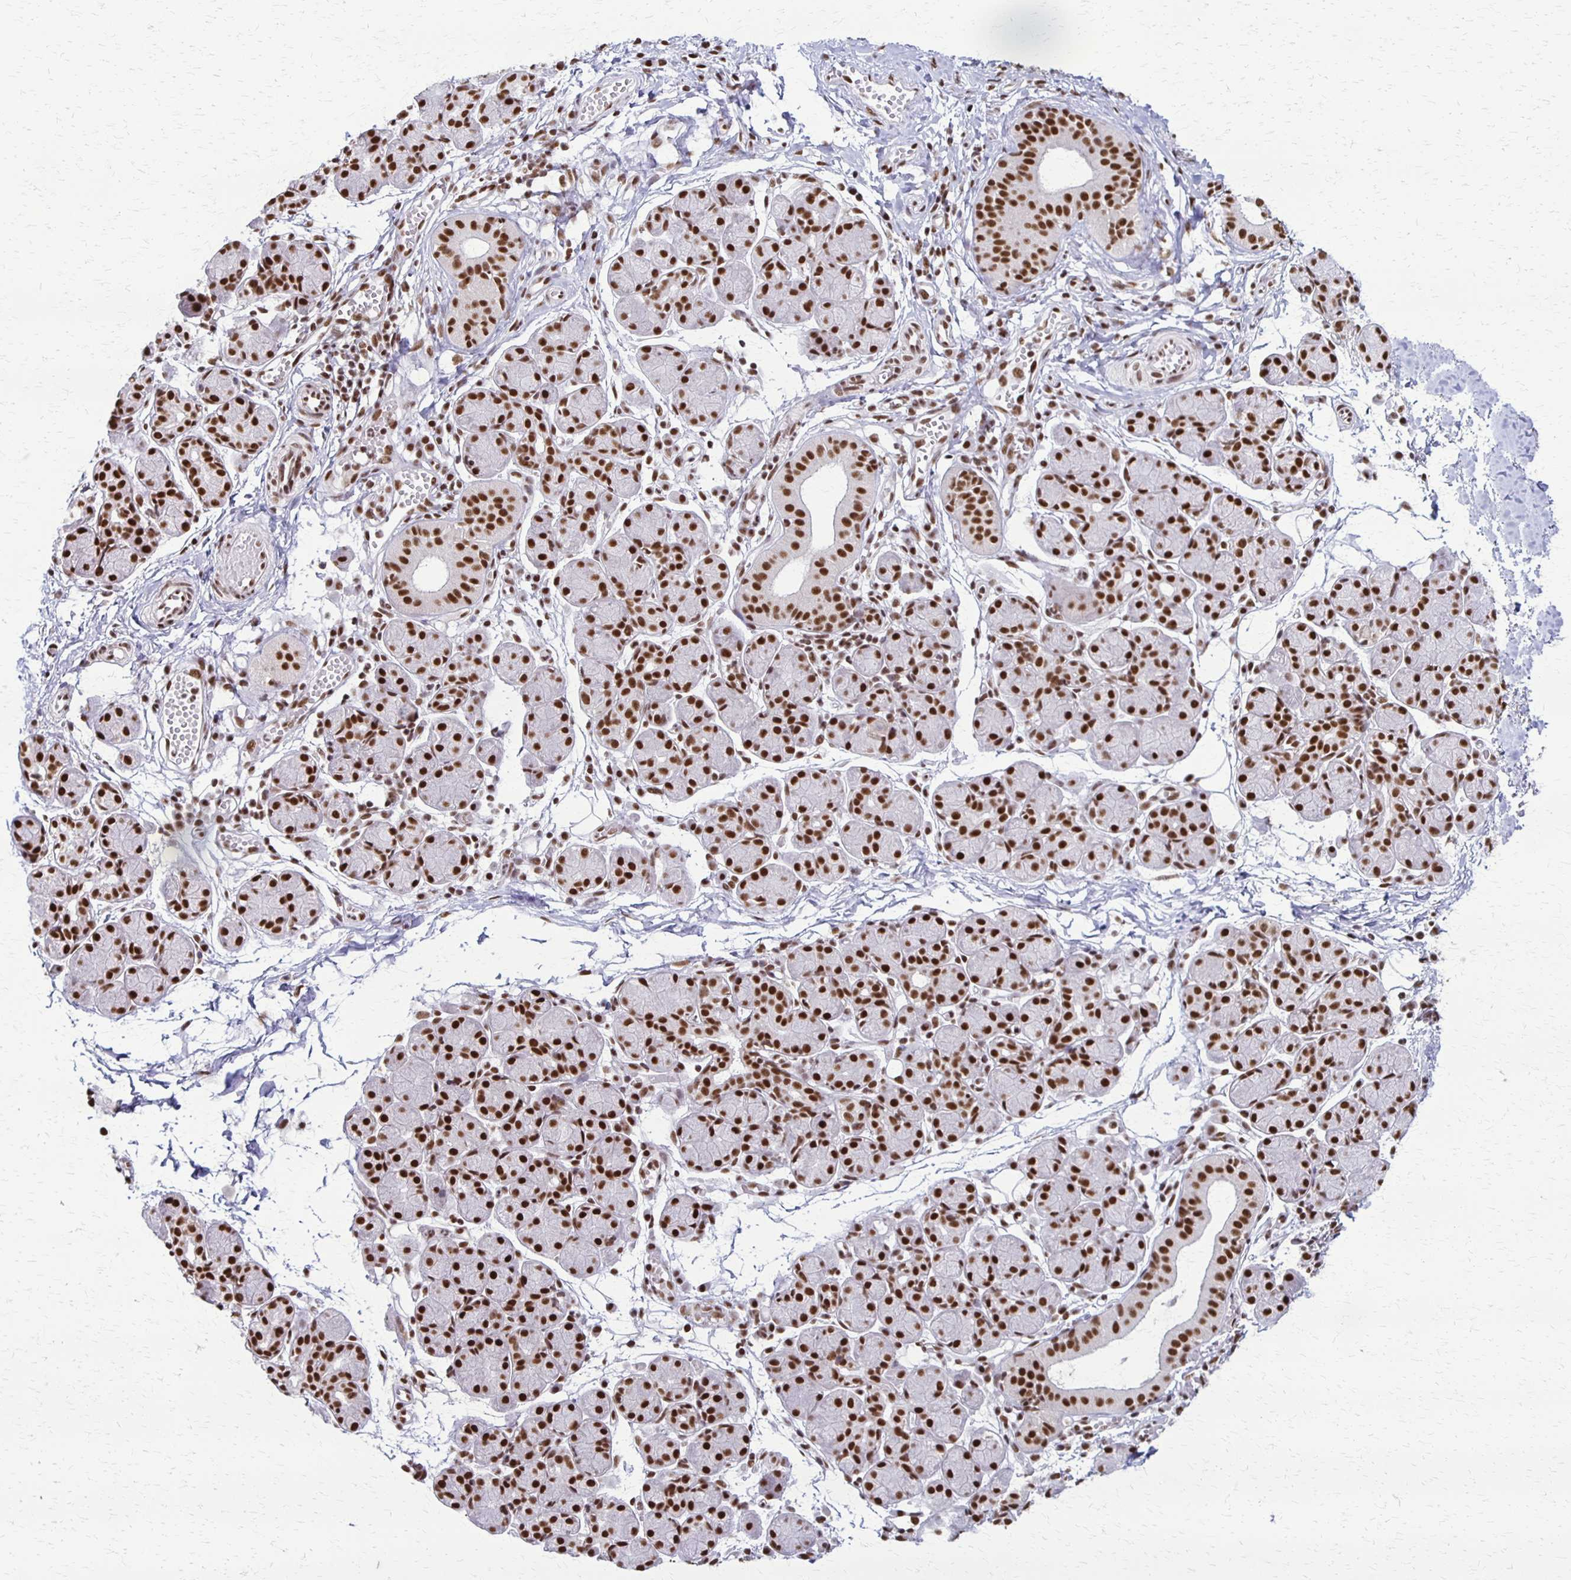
{"staining": {"intensity": "strong", "quantity": ">75%", "location": "nuclear"}, "tissue": "salivary gland", "cell_type": "Glandular cells", "image_type": "normal", "snomed": [{"axis": "morphology", "description": "Normal tissue, NOS"}, {"axis": "morphology", "description": "Inflammation, NOS"}, {"axis": "topography", "description": "Lymph node"}, {"axis": "topography", "description": "Salivary gland"}], "caption": "Immunohistochemical staining of unremarkable salivary gland reveals strong nuclear protein expression in approximately >75% of glandular cells.", "gene": "XRCC6", "patient": {"sex": "male", "age": 3}}